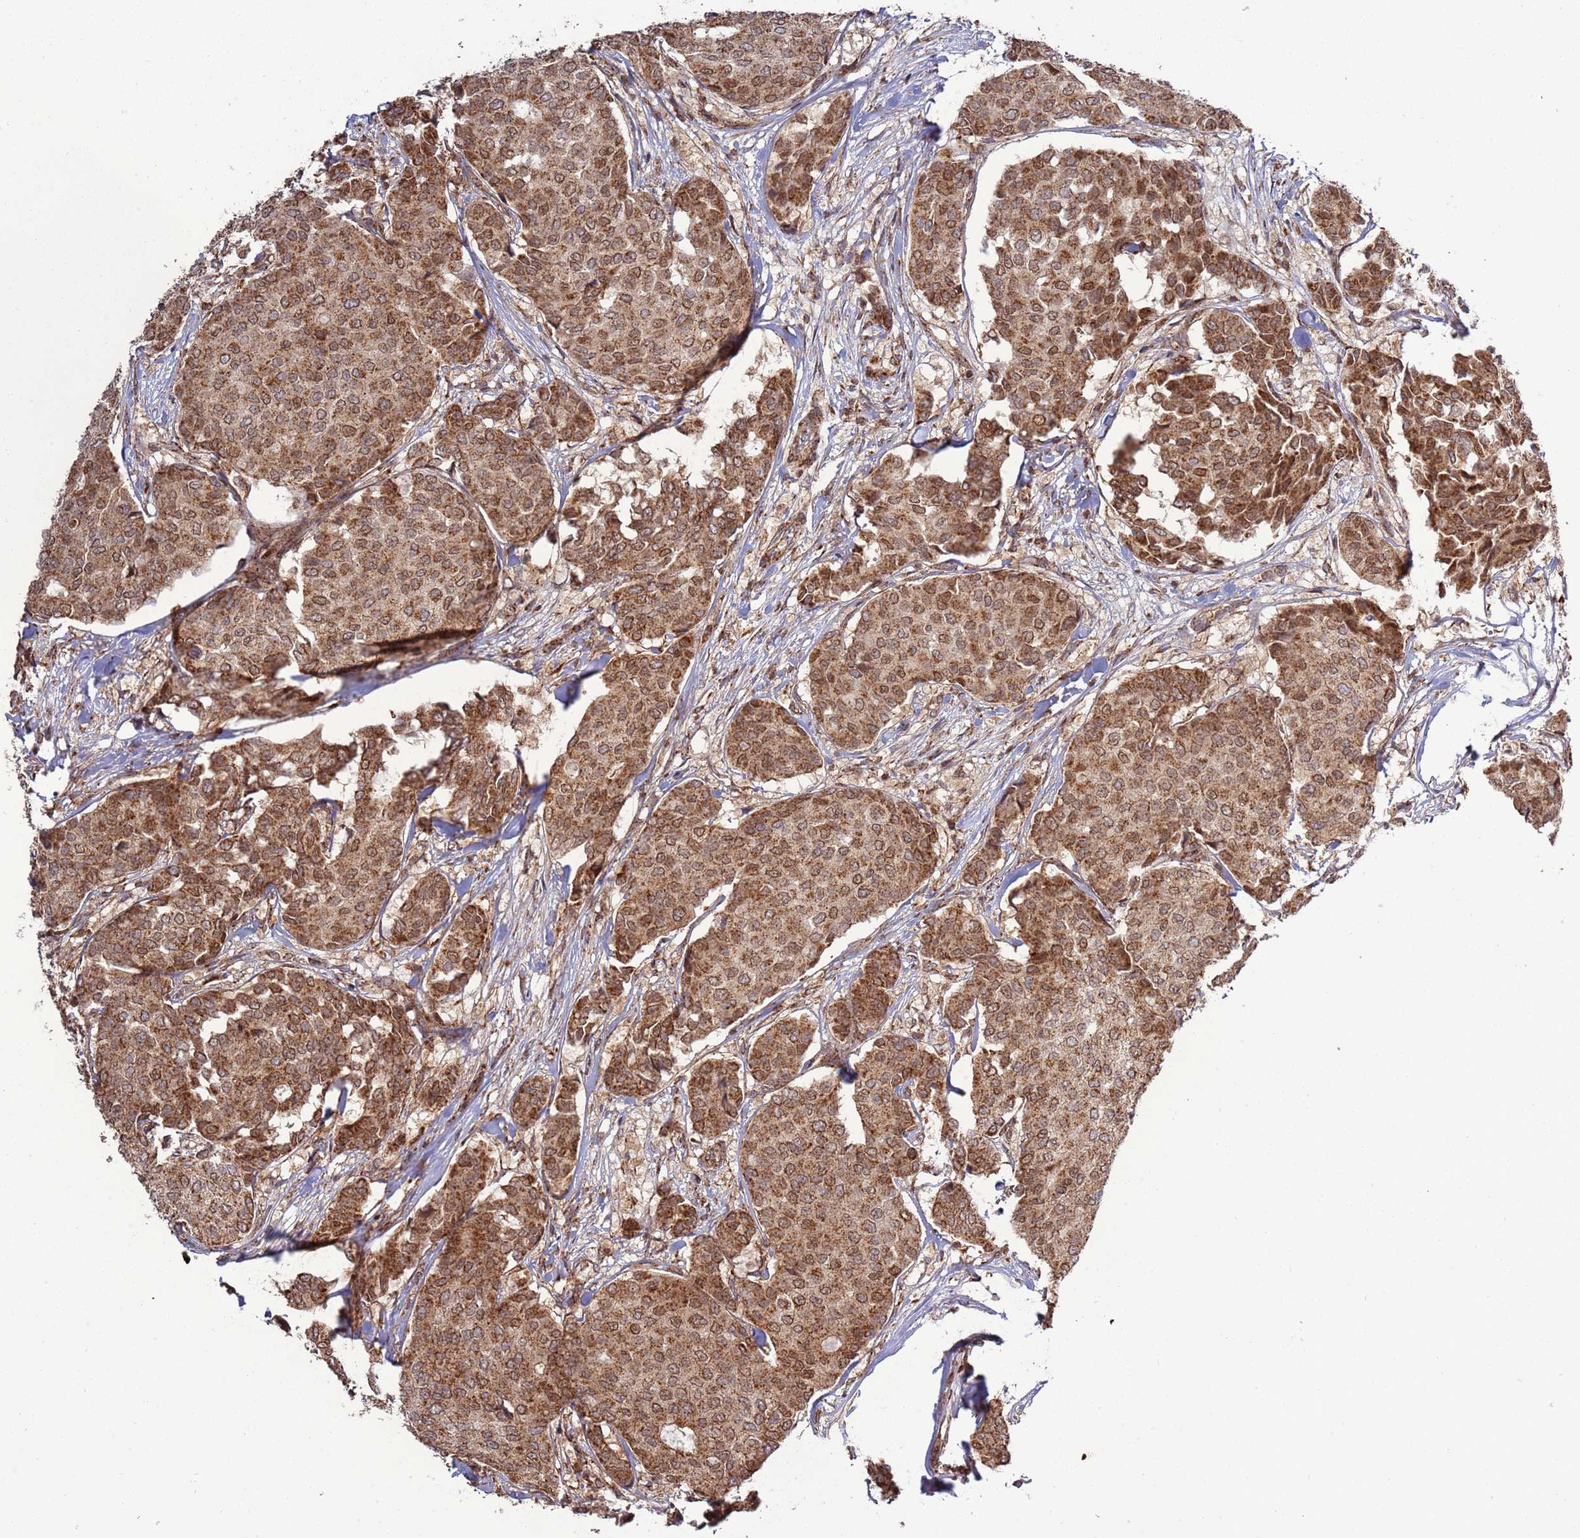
{"staining": {"intensity": "moderate", "quantity": ">75%", "location": "cytoplasmic/membranous"}, "tissue": "breast cancer", "cell_type": "Tumor cells", "image_type": "cancer", "snomed": [{"axis": "morphology", "description": "Duct carcinoma"}, {"axis": "topography", "description": "Breast"}], "caption": "Immunohistochemical staining of human invasive ductal carcinoma (breast) exhibits medium levels of moderate cytoplasmic/membranous protein positivity in approximately >75% of tumor cells. (Brightfield microscopy of DAB IHC at high magnification).", "gene": "RCOR2", "patient": {"sex": "female", "age": 75}}